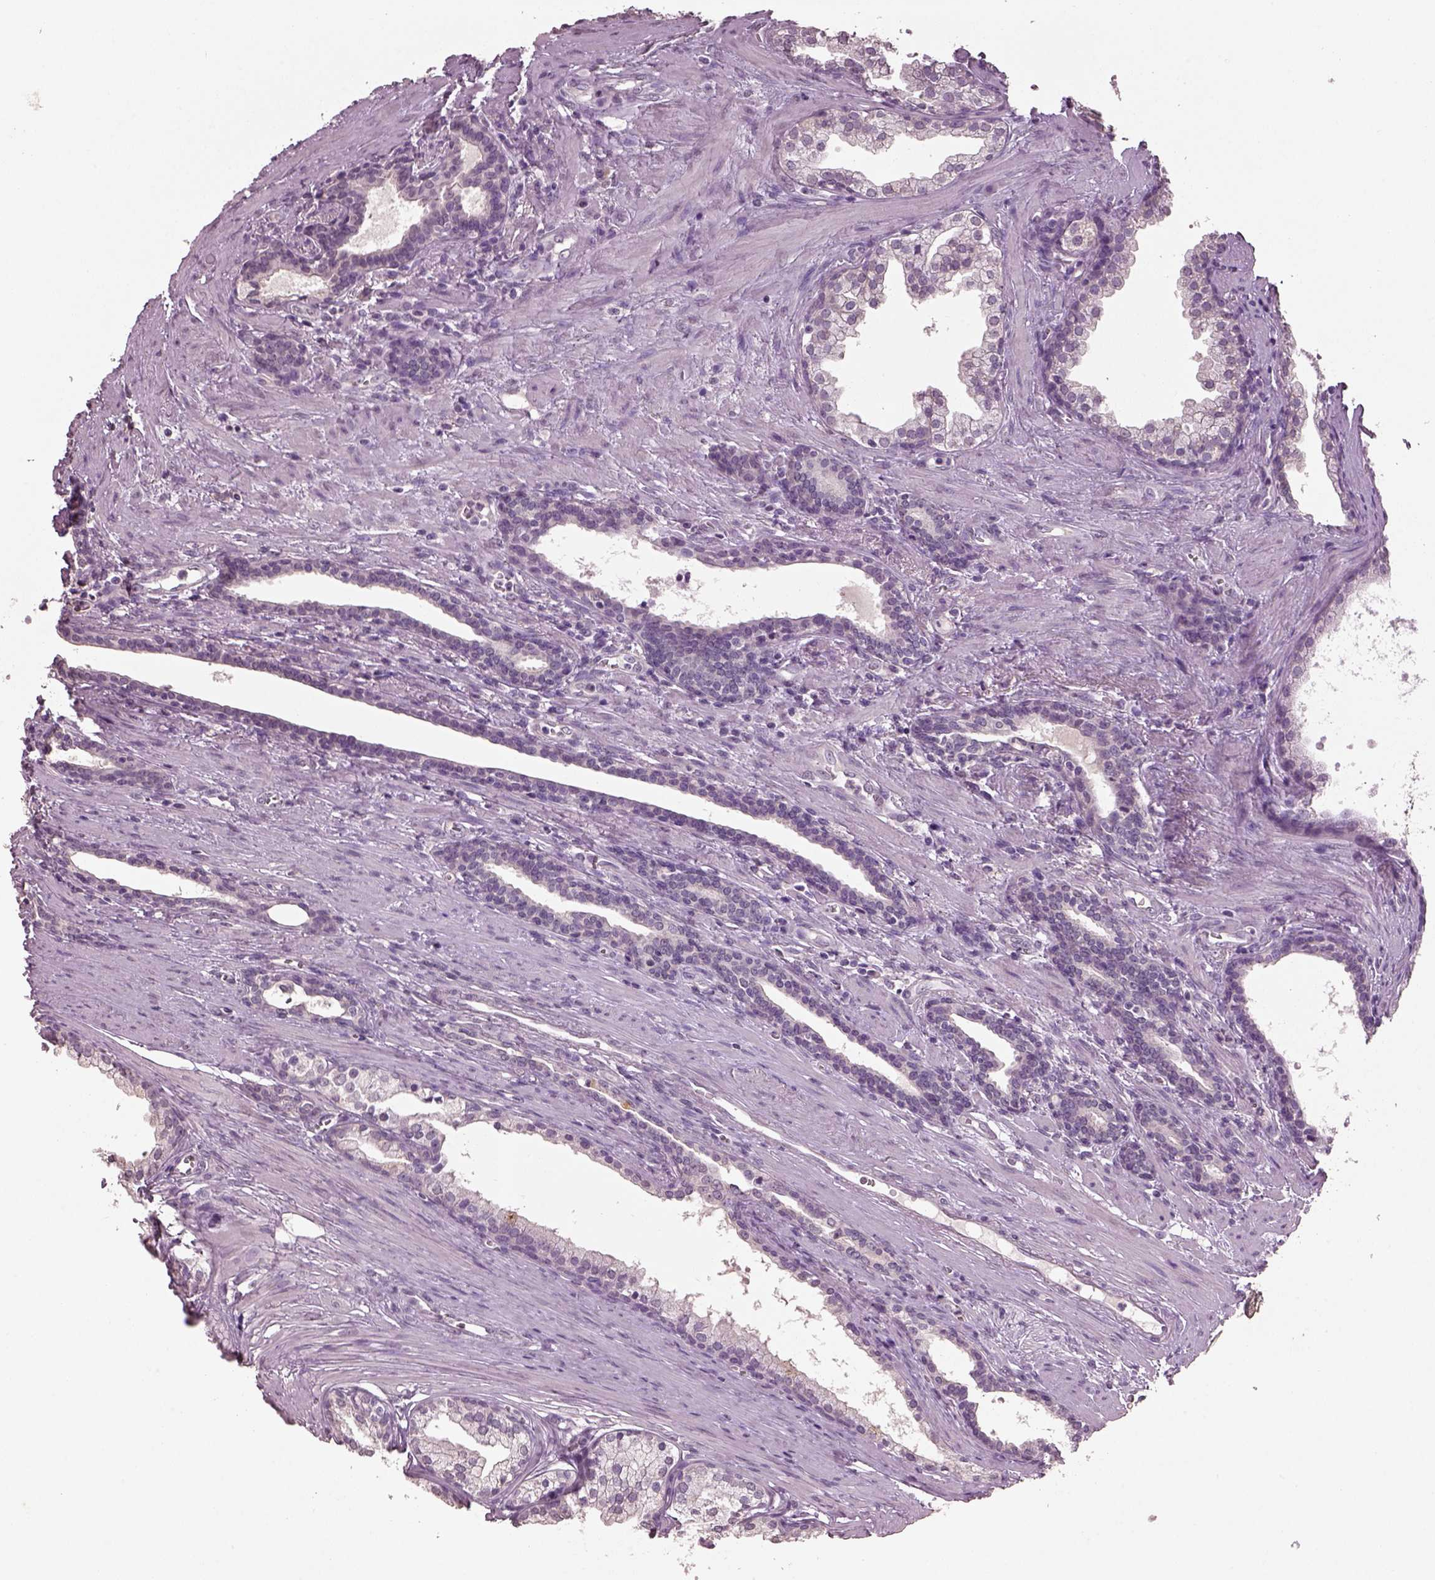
{"staining": {"intensity": "negative", "quantity": "none", "location": "none"}, "tissue": "prostate cancer", "cell_type": "Tumor cells", "image_type": "cancer", "snomed": [{"axis": "morphology", "description": "Adenocarcinoma, NOS"}, {"axis": "topography", "description": "Prostate"}], "caption": "Immunohistochemistry photomicrograph of neoplastic tissue: adenocarcinoma (prostate) stained with DAB exhibits no significant protein expression in tumor cells.", "gene": "KCNIP3", "patient": {"sex": "male", "age": 66}}